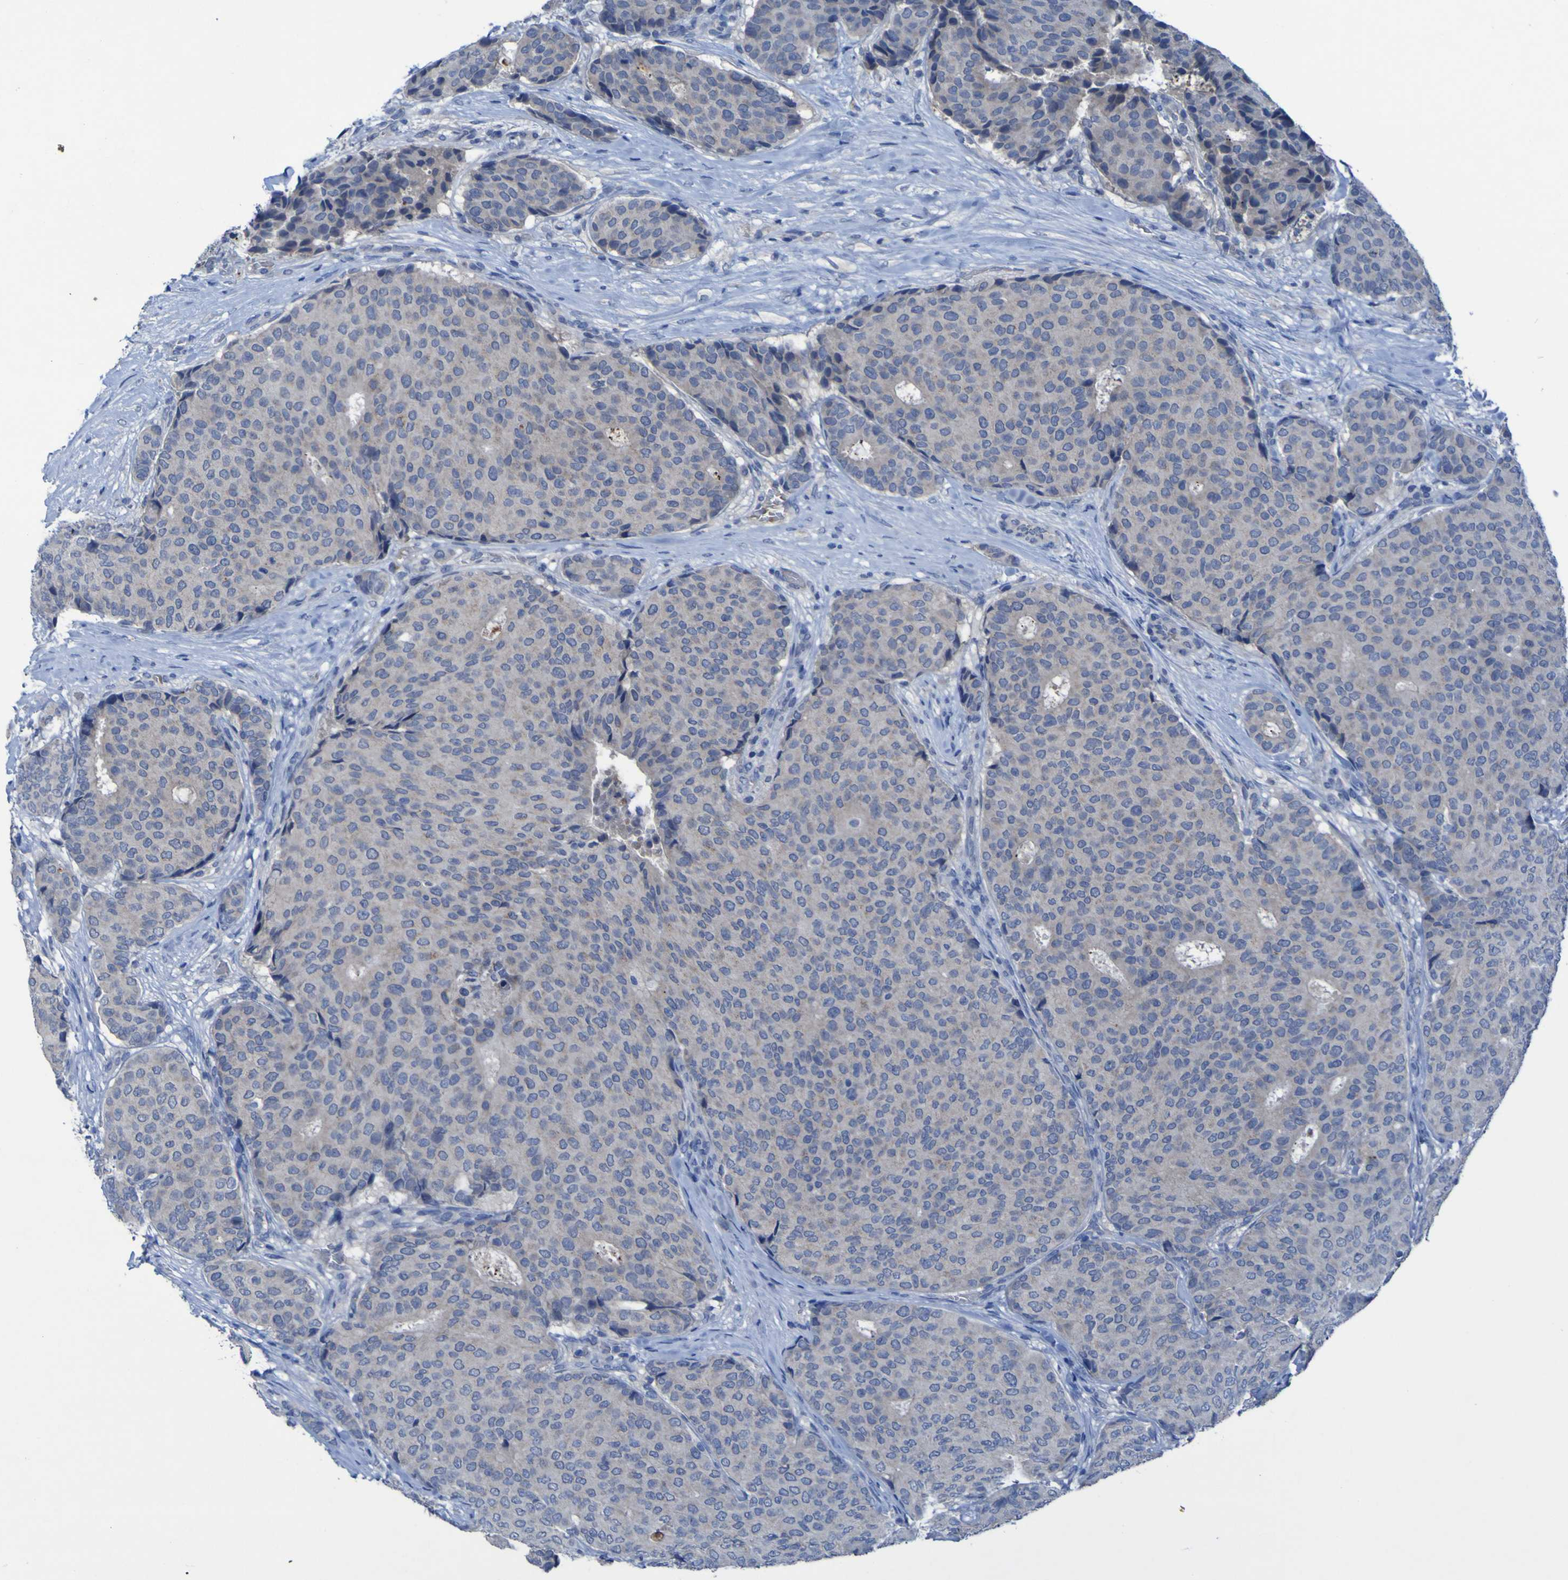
{"staining": {"intensity": "negative", "quantity": "none", "location": "none"}, "tissue": "breast cancer", "cell_type": "Tumor cells", "image_type": "cancer", "snomed": [{"axis": "morphology", "description": "Duct carcinoma"}, {"axis": "topography", "description": "Breast"}], "caption": "Tumor cells show no significant expression in invasive ductal carcinoma (breast). The staining is performed using DAB (3,3'-diaminobenzidine) brown chromogen with nuclei counter-stained in using hematoxylin.", "gene": "SGK2", "patient": {"sex": "female", "age": 75}}